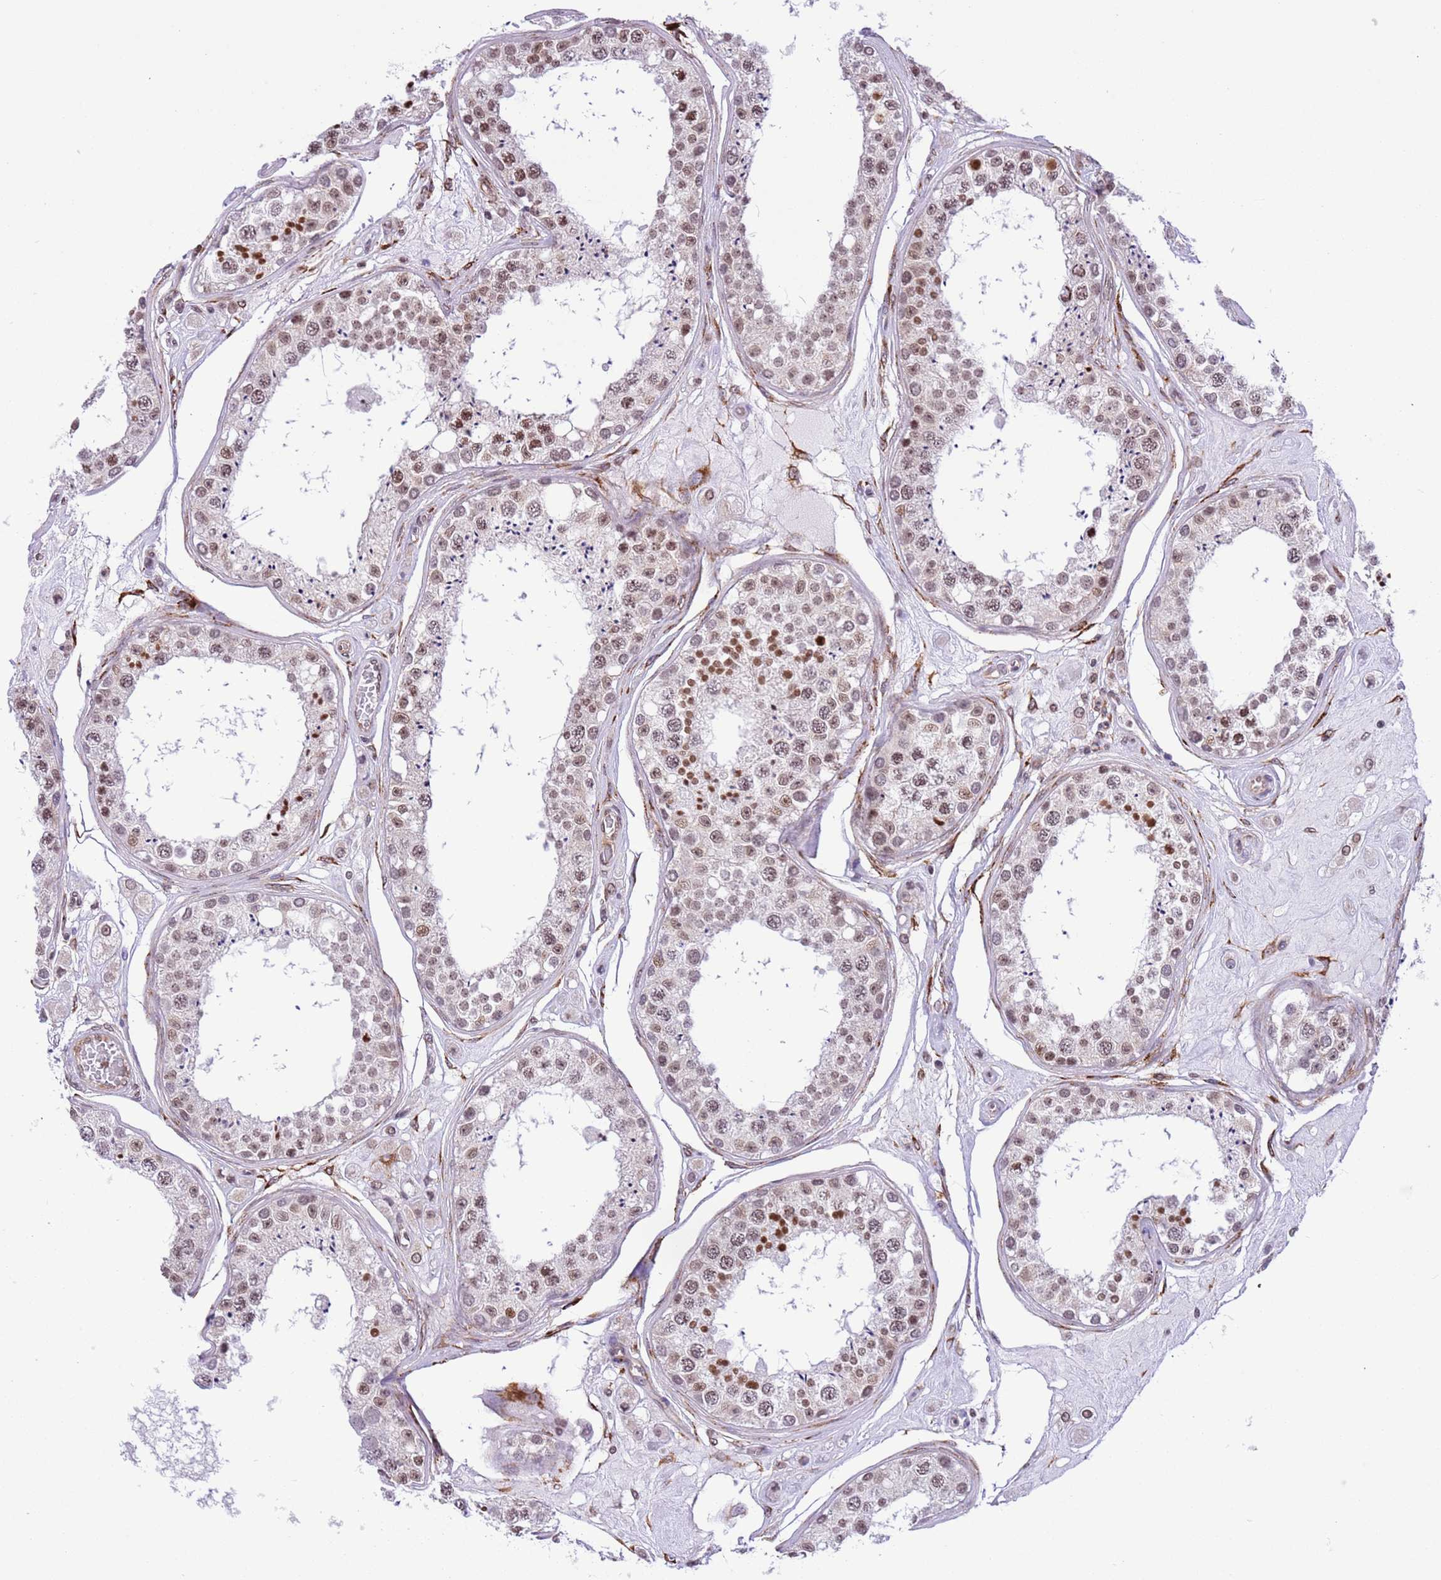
{"staining": {"intensity": "moderate", "quantity": ">75%", "location": "nuclear"}, "tissue": "testis", "cell_type": "Cells in seminiferous ducts", "image_type": "normal", "snomed": [{"axis": "morphology", "description": "Normal tissue, NOS"}, {"axis": "topography", "description": "Testis"}], "caption": "The immunohistochemical stain labels moderate nuclear positivity in cells in seminiferous ducts of normal testis. (DAB IHC, brown staining for protein, blue staining for nuclei).", "gene": "NRIP1", "patient": {"sex": "male", "age": 25}}